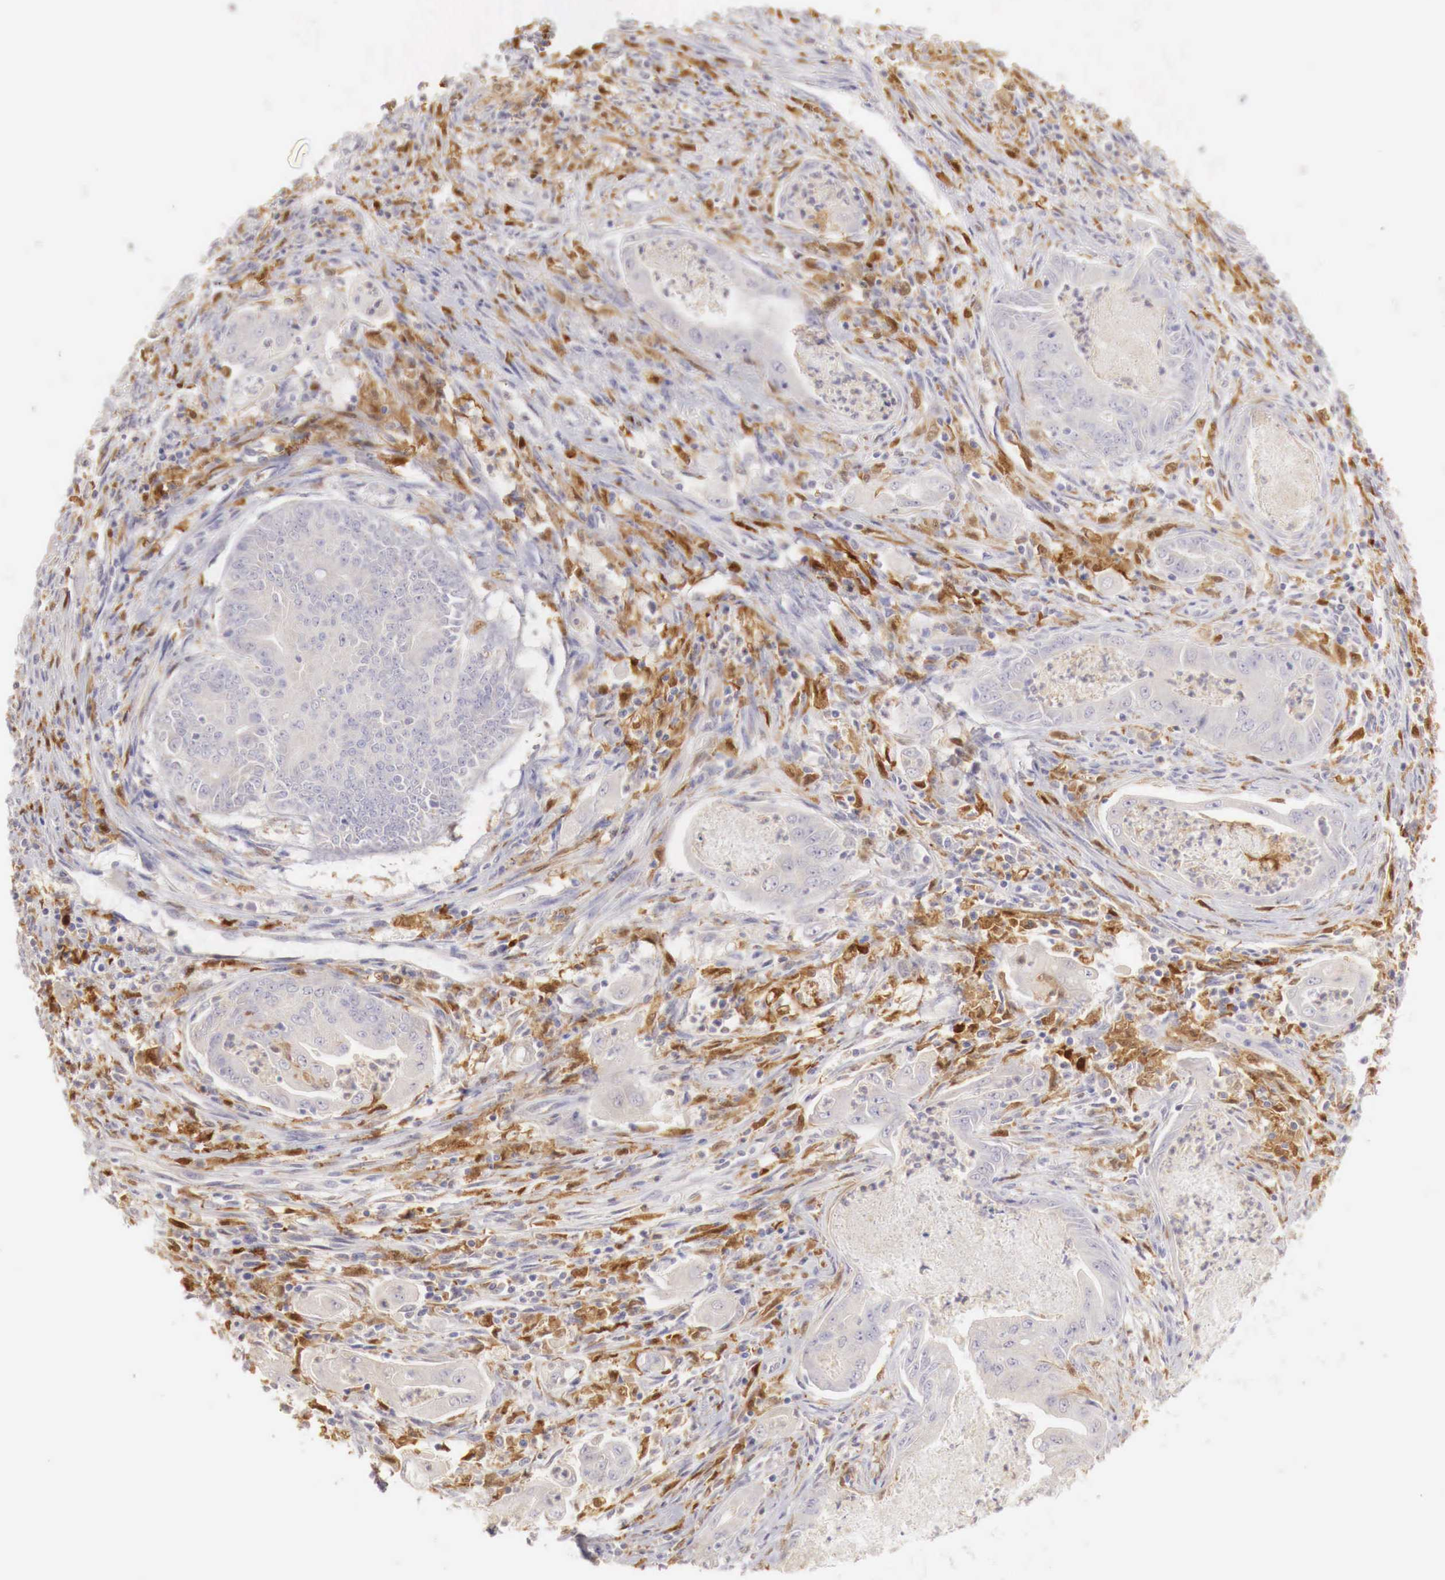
{"staining": {"intensity": "negative", "quantity": "none", "location": "none"}, "tissue": "endometrial cancer", "cell_type": "Tumor cells", "image_type": "cancer", "snomed": [{"axis": "morphology", "description": "Adenocarcinoma, NOS"}, {"axis": "topography", "description": "Endometrium"}], "caption": "Immunohistochemistry histopathology image of endometrial cancer (adenocarcinoma) stained for a protein (brown), which reveals no positivity in tumor cells. (Immunohistochemistry, brightfield microscopy, high magnification).", "gene": "RENBP", "patient": {"sex": "female", "age": 63}}